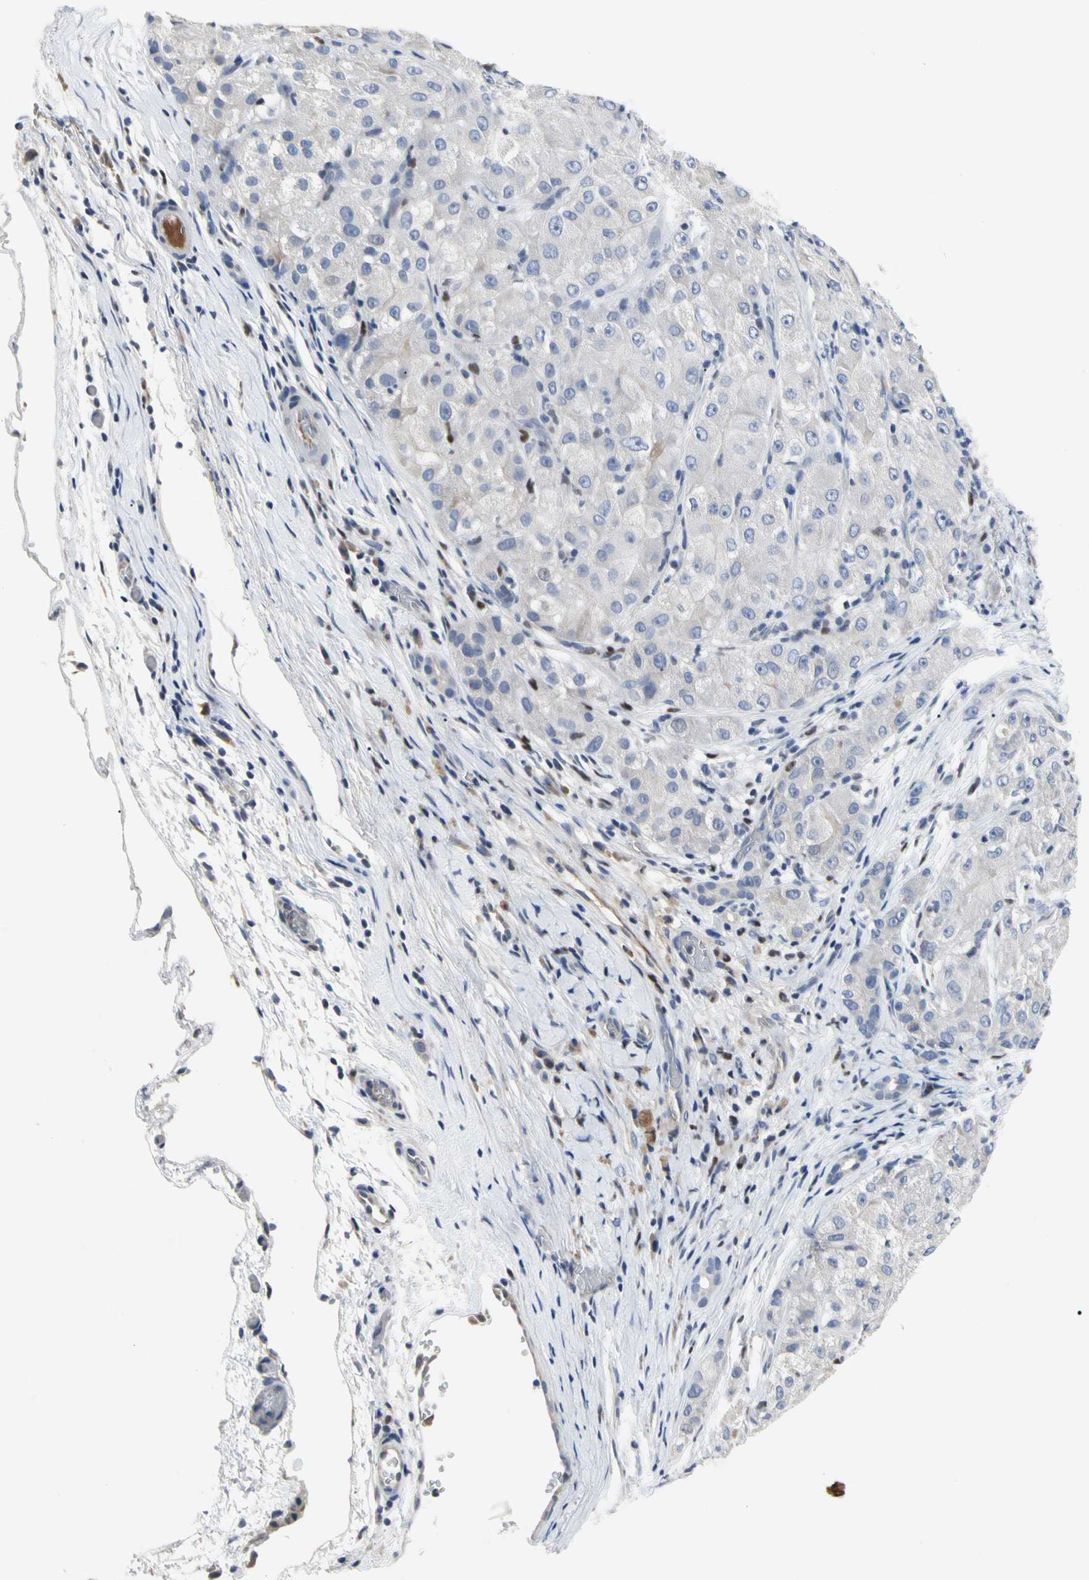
{"staining": {"intensity": "negative", "quantity": "none", "location": "none"}, "tissue": "liver cancer", "cell_type": "Tumor cells", "image_type": "cancer", "snomed": [{"axis": "morphology", "description": "Carcinoma, Hepatocellular, NOS"}, {"axis": "topography", "description": "Liver"}], "caption": "Hepatocellular carcinoma (liver) was stained to show a protein in brown. There is no significant positivity in tumor cells. The staining was performed using DAB (3,3'-diaminobenzidine) to visualize the protein expression in brown, while the nuclei were stained in blue with hematoxylin (Magnification: 20x).", "gene": "ECRG4", "patient": {"sex": "male", "age": 80}}